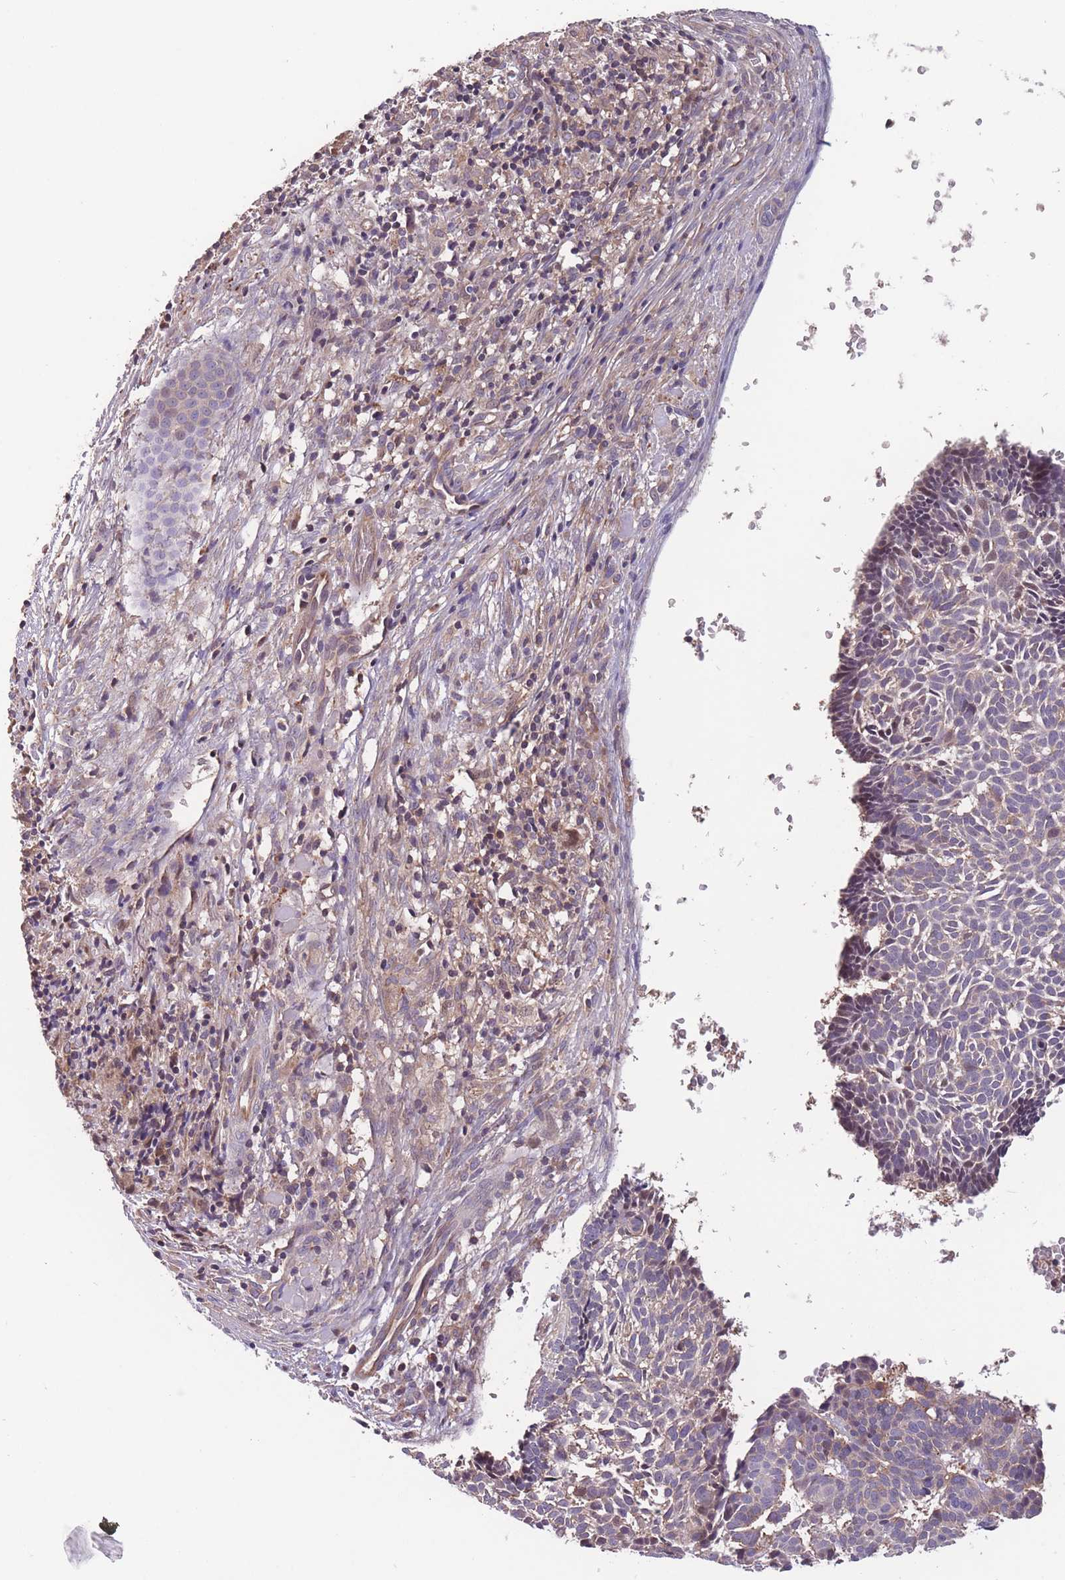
{"staining": {"intensity": "weak", "quantity": "<25%", "location": "cytoplasmic/membranous"}, "tissue": "skin cancer", "cell_type": "Tumor cells", "image_type": "cancer", "snomed": [{"axis": "morphology", "description": "Basal cell carcinoma"}, {"axis": "topography", "description": "Skin"}], "caption": "A histopathology image of skin basal cell carcinoma stained for a protein reveals no brown staining in tumor cells.", "gene": "ITPKC", "patient": {"sex": "male", "age": 61}}